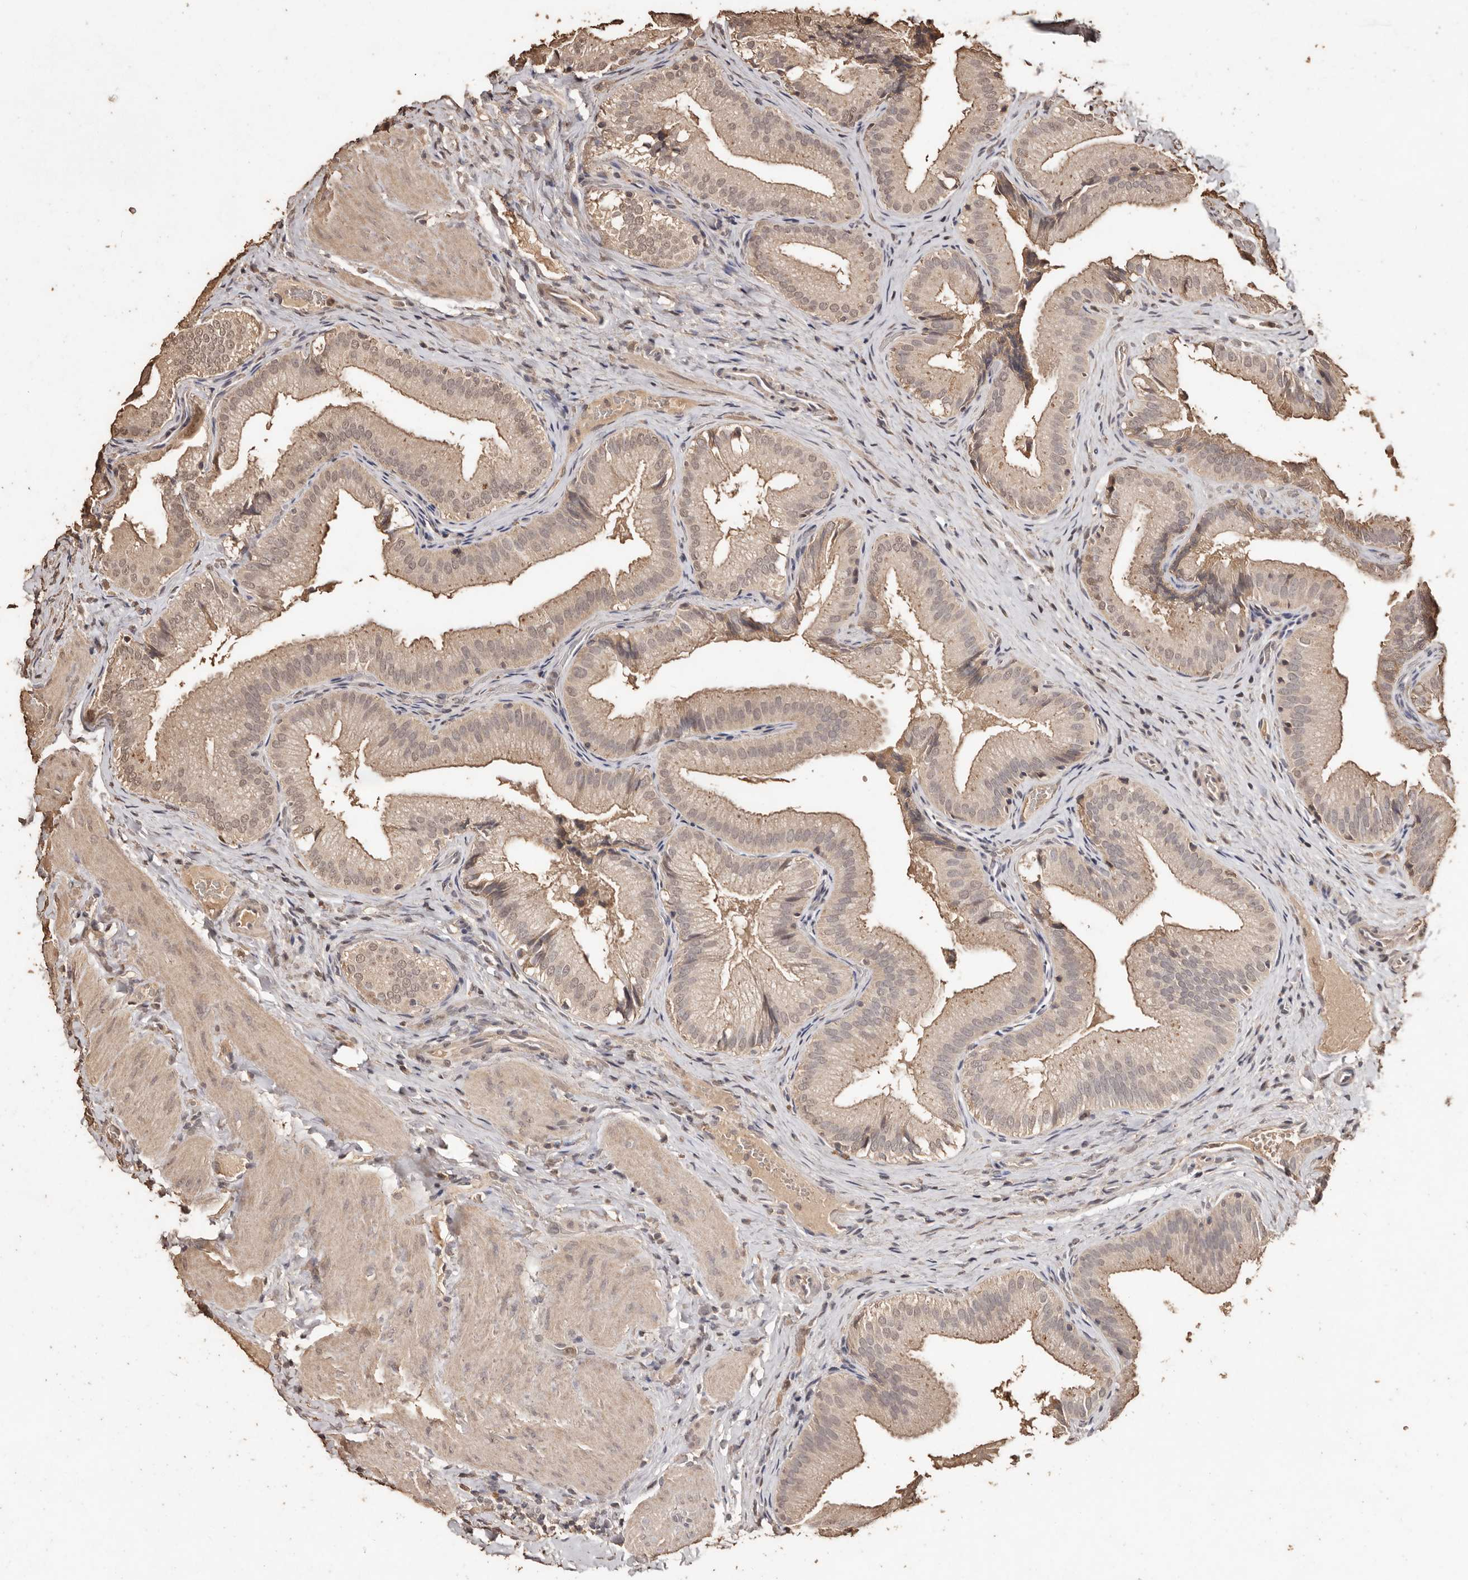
{"staining": {"intensity": "moderate", "quantity": ">75%", "location": "cytoplasmic/membranous,nuclear"}, "tissue": "gallbladder", "cell_type": "Glandular cells", "image_type": "normal", "snomed": [{"axis": "morphology", "description": "Normal tissue, NOS"}, {"axis": "topography", "description": "Gallbladder"}], "caption": "Gallbladder was stained to show a protein in brown. There is medium levels of moderate cytoplasmic/membranous,nuclear staining in about >75% of glandular cells. (DAB IHC with brightfield microscopy, high magnification).", "gene": "PKDCC", "patient": {"sex": "female", "age": 30}}